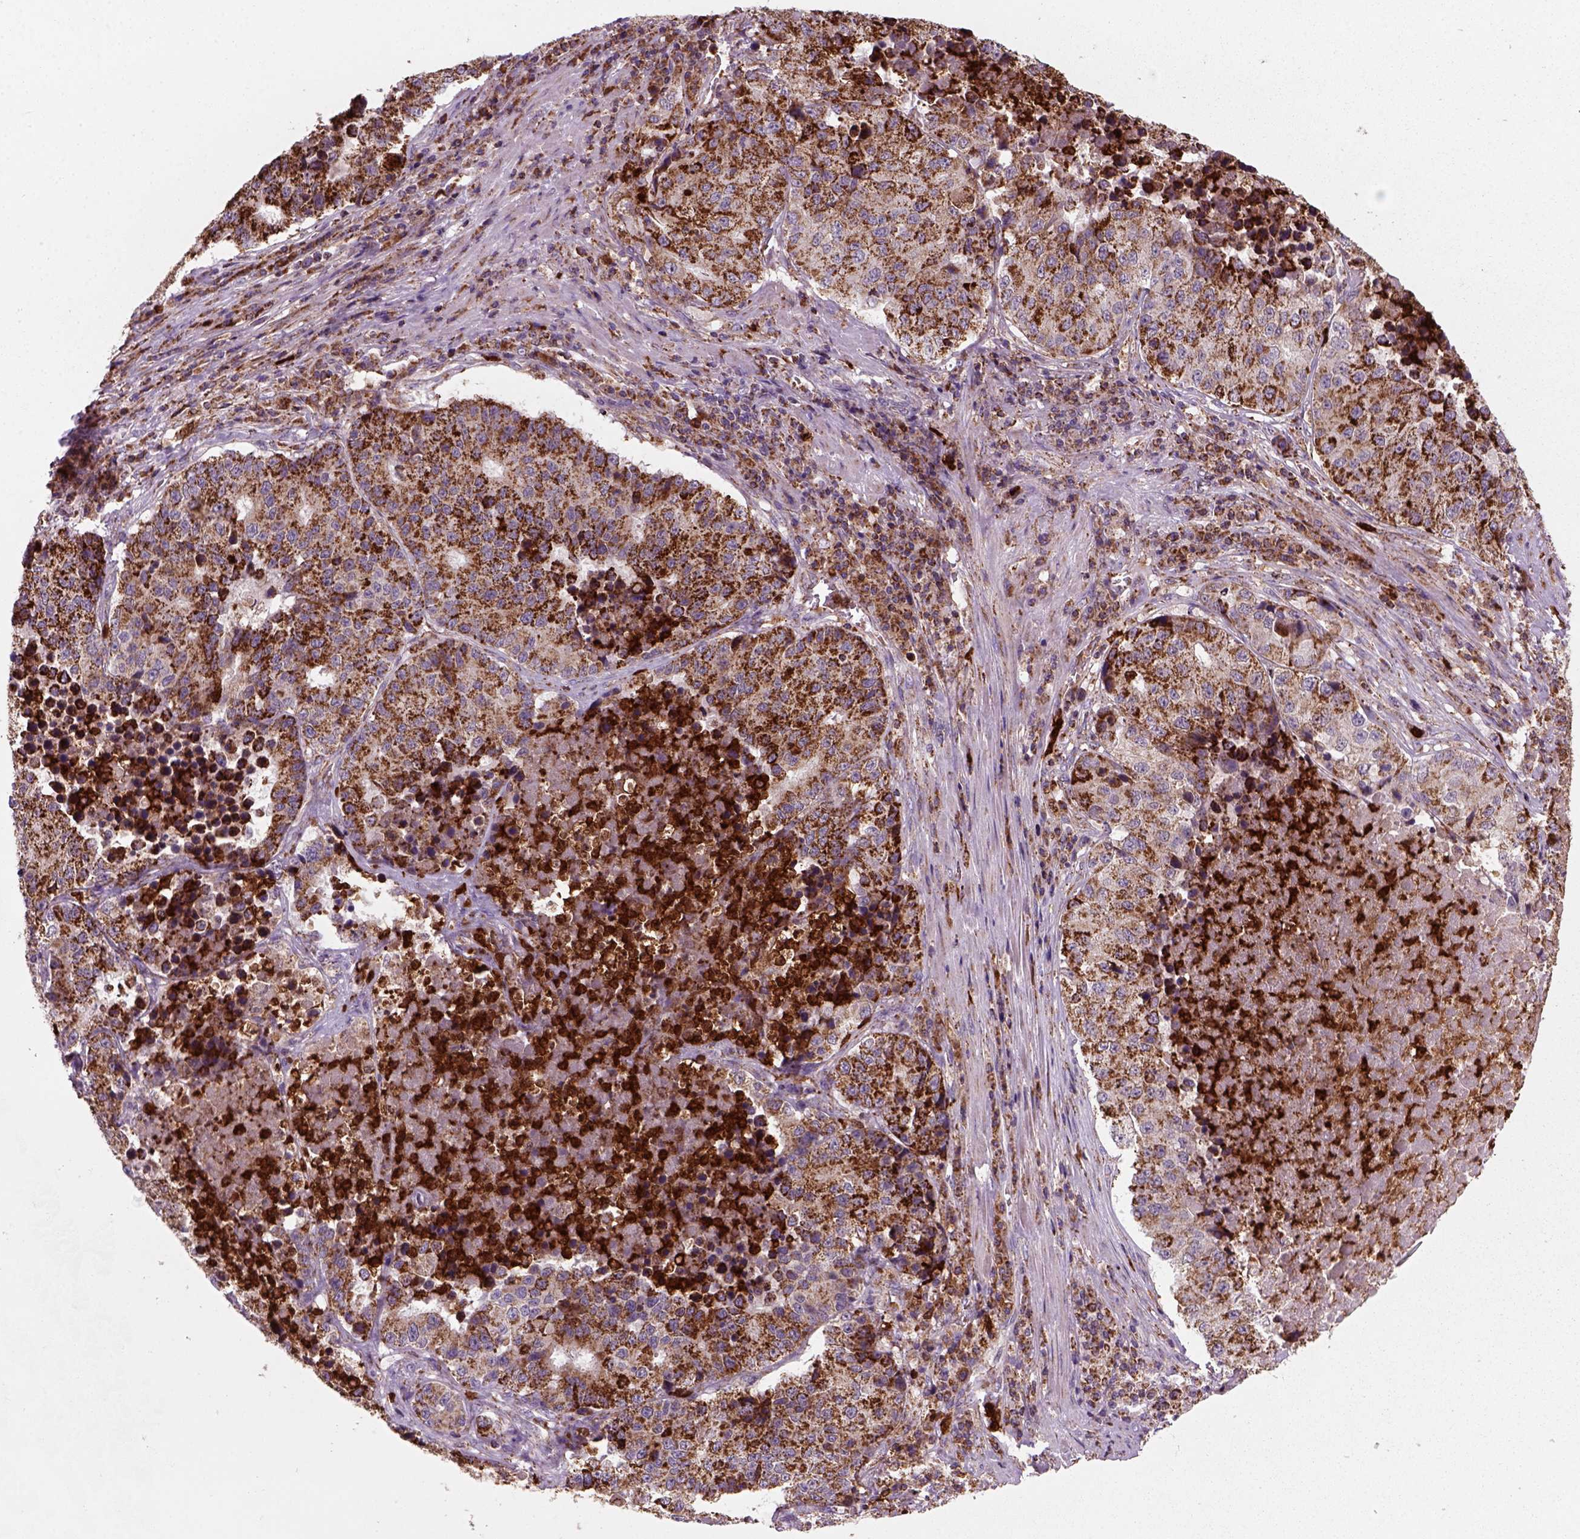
{"staining": {"intensity": "strong", "quantity": ">75%", "location": "cytoplasmic/membranous"}, "tissue": "stomach cancer", "cell_type": "Tumor cells", "image_type": "cancer", "snomed": [{"axis": "morphology", "description": "Adenocarcinoma, NOS"}, {"axis": "topography", "description": "Stomach"}], "caption": "IHC (DAB) staining of stomach cancer (adenocarcinoma) demonstrates strong cytoplasmic/membranous protein staining in about >75% of tumor cells. The staining is performed using DAB brown chromogen to label protein expression. The nuclei are counter-stained blue using hematoxylin.", "gene": "NUDT16L1", "patient": {"sex": "male", "age": 71}}